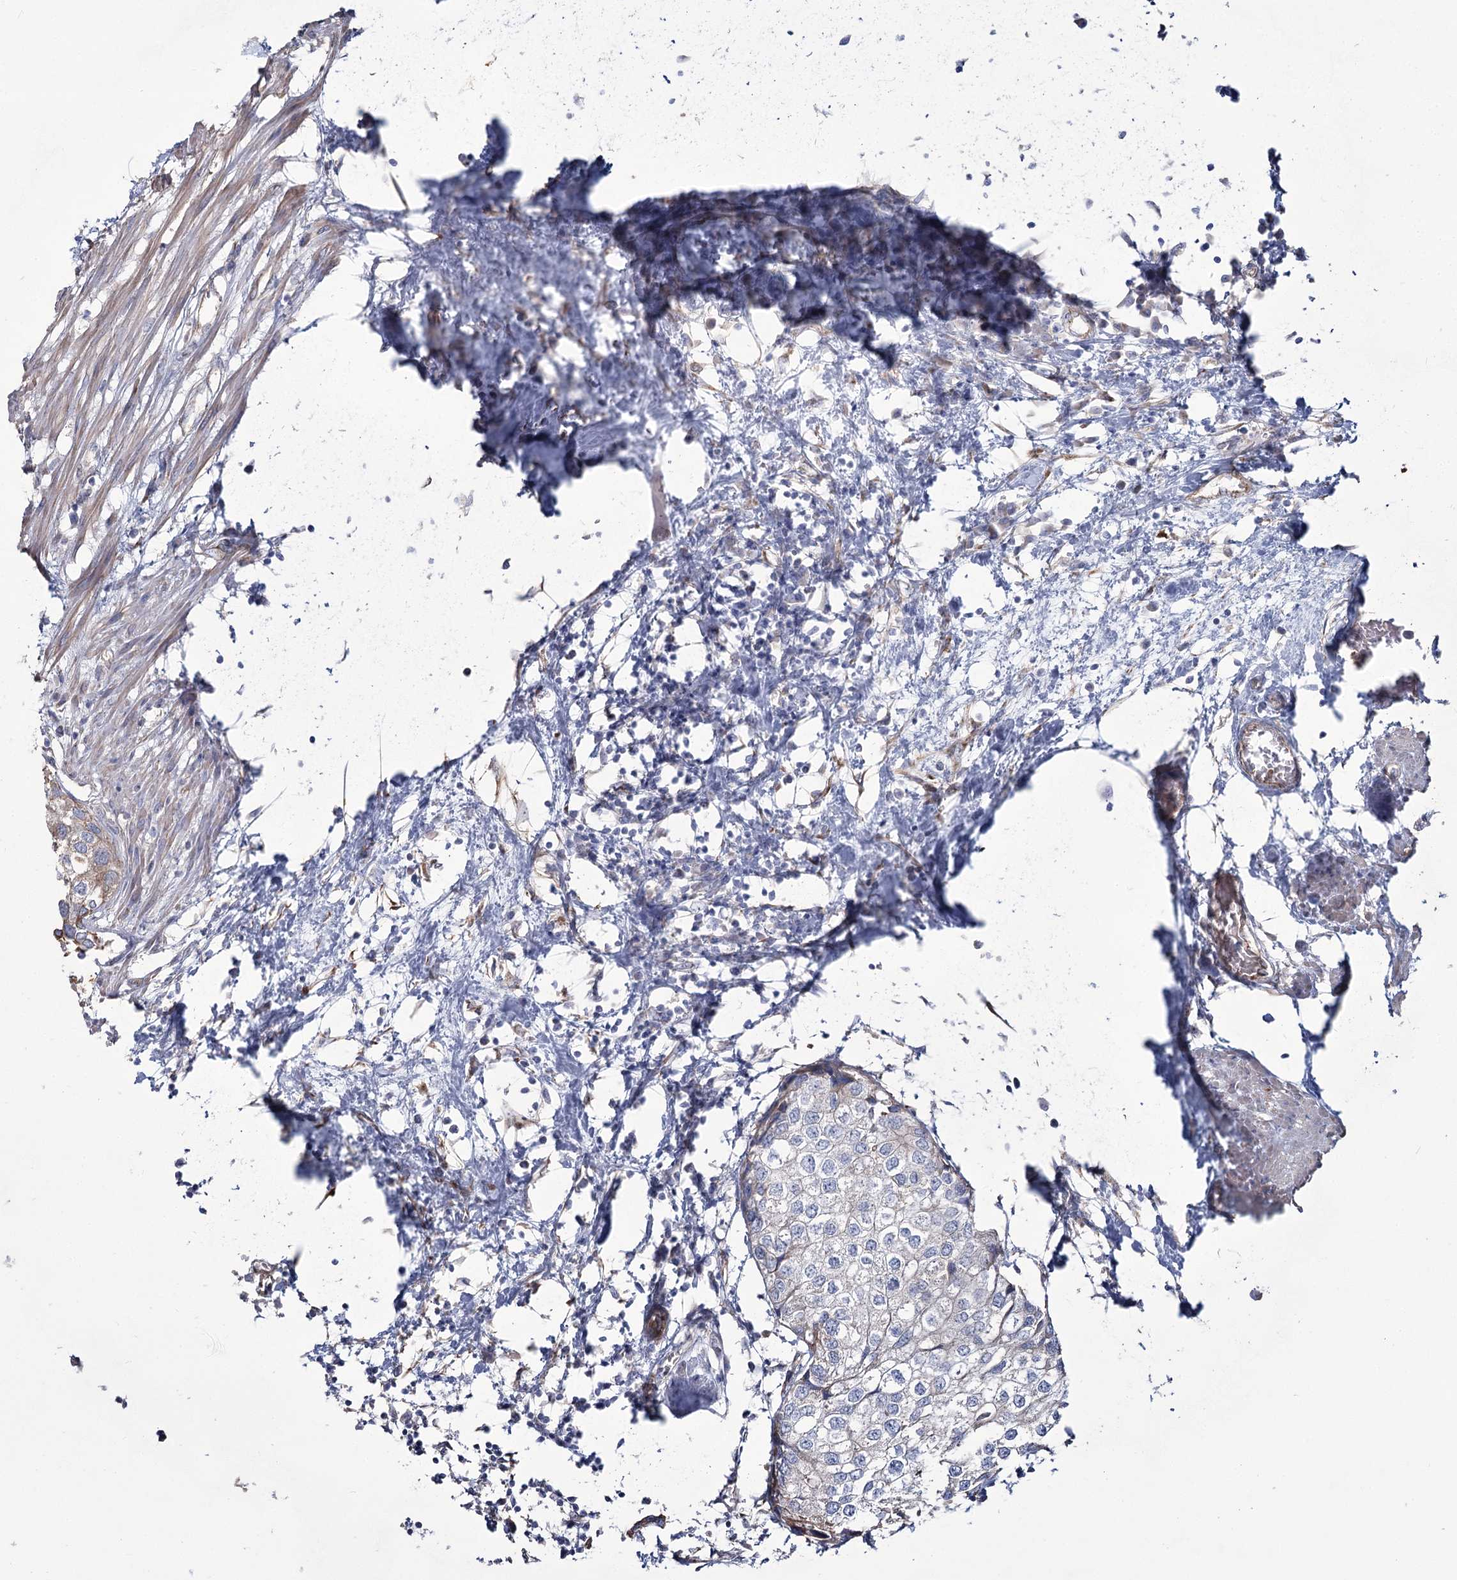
{"staining": {"intensity": "weak", "quantity": "<25%", "location": "cytoplasmic/membranous"}, "tissue": "urothelial cancer", "cell_type": "Tumor cells", "image_type": "cancer", "snomed": [{"axis": "morphology", "description": "Urothelial carcinoma, High grade"}, {"axis": "topography", "description": "Urinary bladder"}], "caption": "High power microscopy image of an immunohistochemistry (IHC) photomicrograph of urothelial cancer, revealing no significant expression in tumor cells.", "gene": "ME3", "patient": {"sex": "male", "age": 64}}